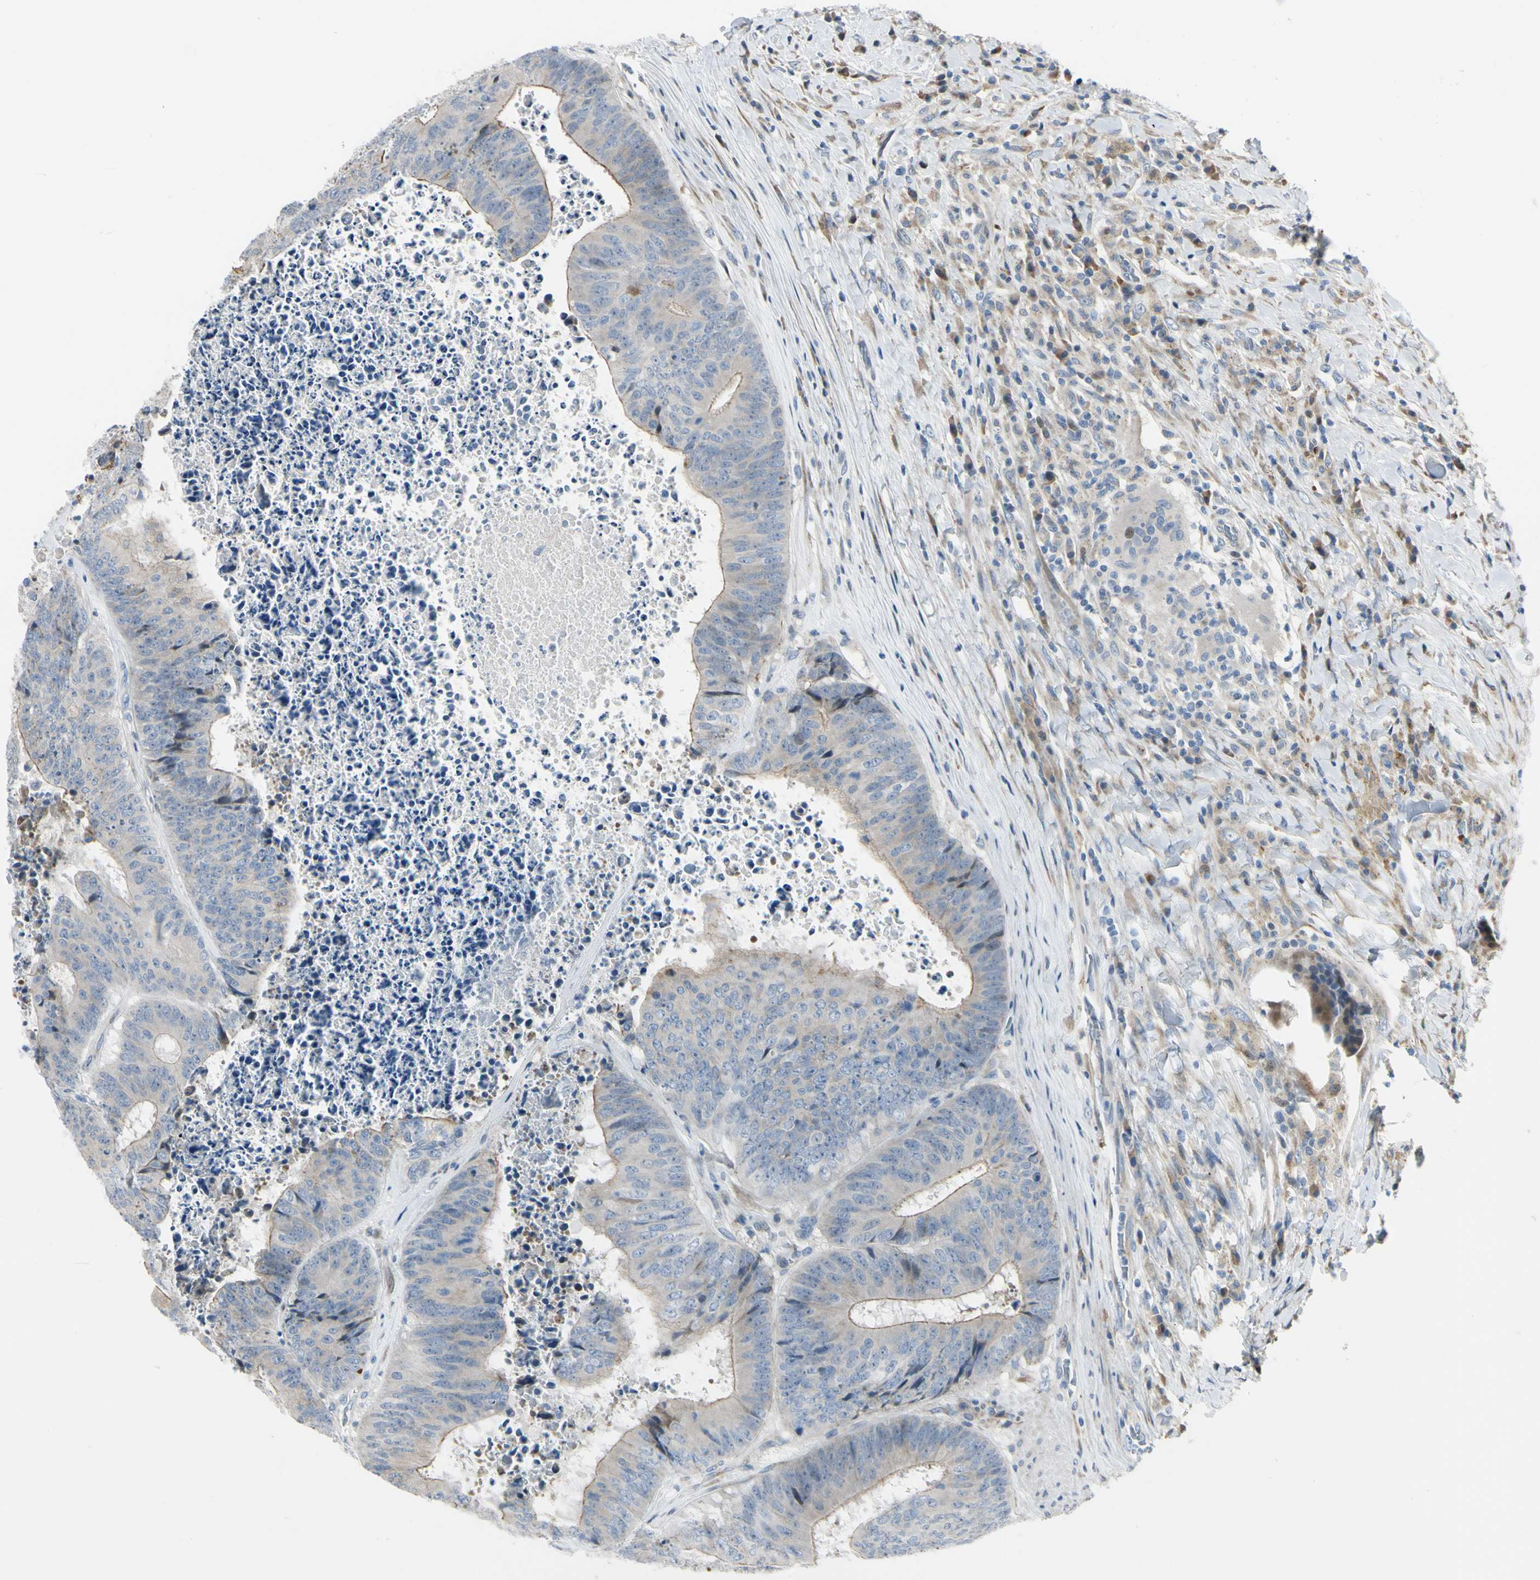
{"staining": {"intensity": "weak", "quantity": "25%-75%", "location": "cytoplasmic/membranous"}, "tissue": "colorectal cancer", "cell_type": "Tumor cells", "image_type": "cancer", "snomed": [{"axis": "morphology", "description": "Adenocarcinoma, NOS"}, {"axis": "topography", "description": "Rectum"}], "caption": "The micrograph displays immunohistochemical staining of colorectal cancer (adenocarcinoma). There is weak cytoplasmic/membranous expression is appreciated in approximately 25%-75% of tumor cells.", "gene": "NPDC1", "patient": {"sex": "male", "age": 72}}